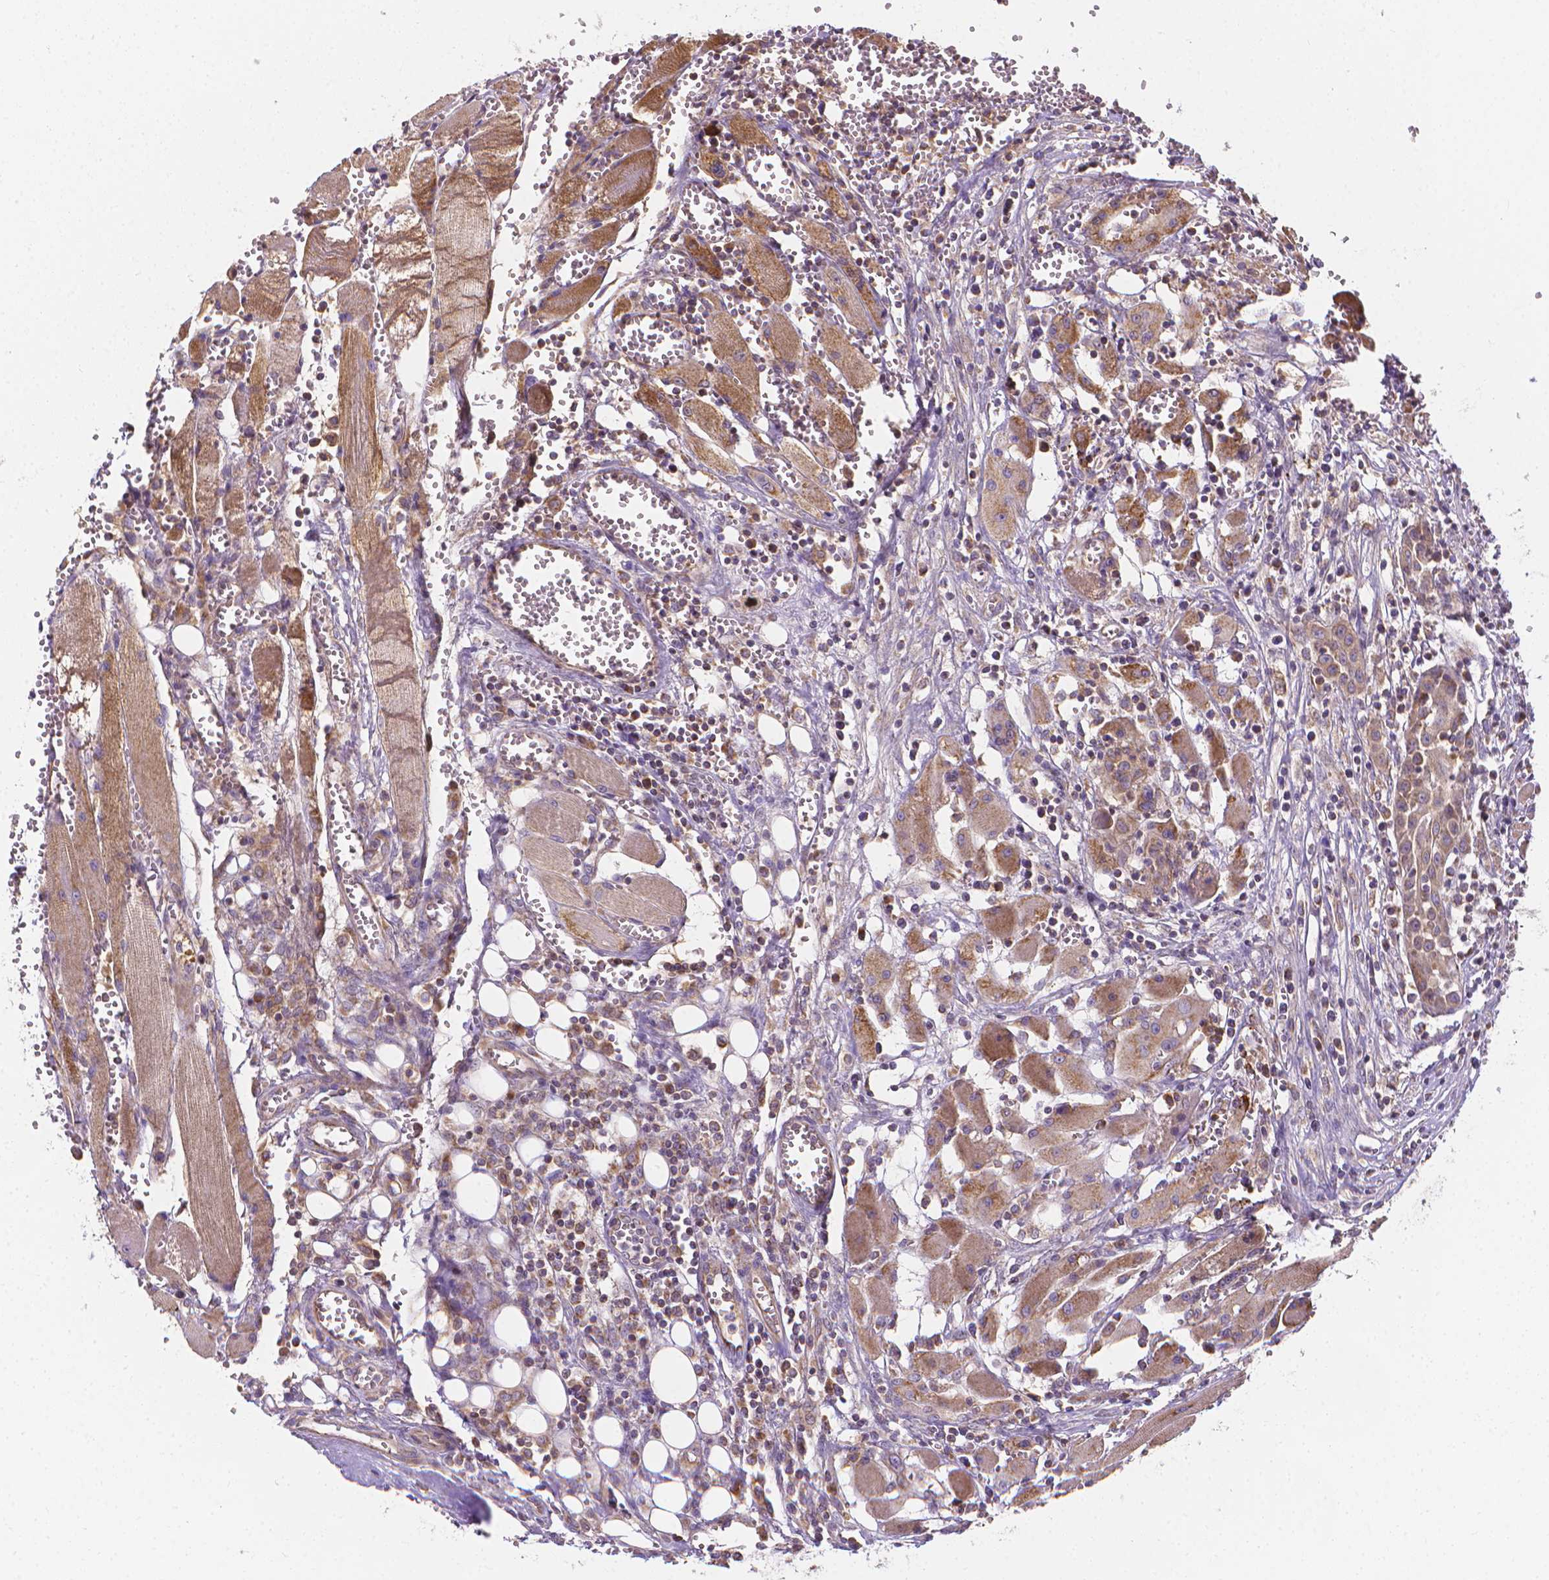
{"staining": {"intensity": "moderate", "quantity": "25%-75%", "location": "cytoplasmic/membranous"}, "tissue": "head and neck cancer", "cell_type": "Tumor cells", "image_type": "cancer", "snomed": [{"axis": "morphology", "description": "Squamous cell carcinoma, NOS"}, {"axis": "topography", "description": "Head-Neck"}], "caption": "Approximately 25%-75% of tumor cells in head and neck cancer (squamous cell carcinoma) exhibit moderate cytoplasmic/membranous protein expression as visualized by brown immunohistochemical staining.", "gene": "SNCAIP", "patient": {"sex": "female", "age": 80}}